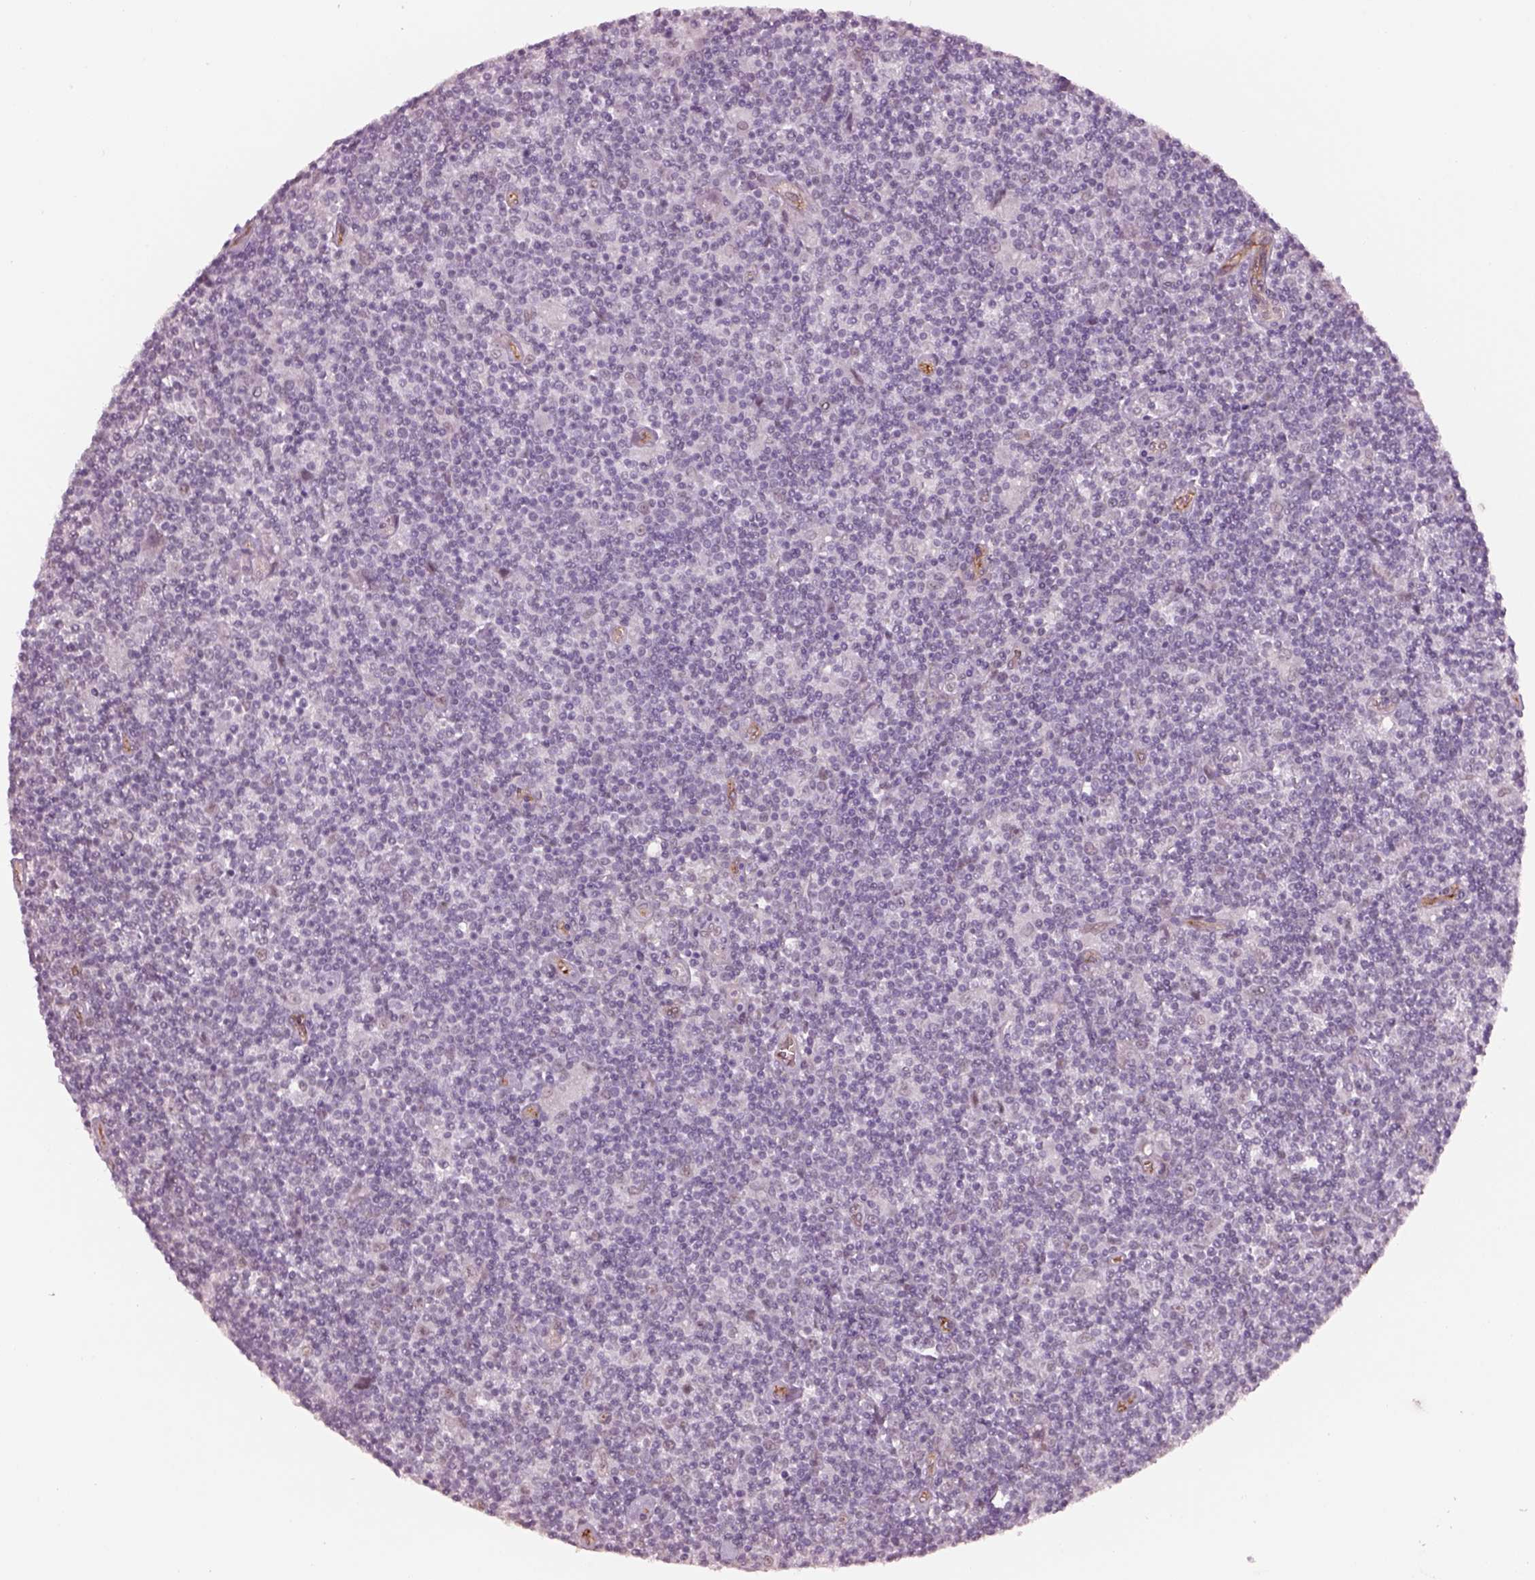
{"staining": {"intensity": "negative", "quantity": "none", "location": "none"}, "tissue": "lymphoma", "cell_type": "Tumor cells", "image_type": "cancer", "snomed": [{"axis": "morphology", "description": "Hodgkin's disease, NOS"}, {"axis": "topography", "description": "Lymph node"}], "caption": "Micrograph shows no significant protein expression in tumor cells of Hodgkin's disease.", "gene": "NAT8", "patient": {"sex": "male", "age": 40}}